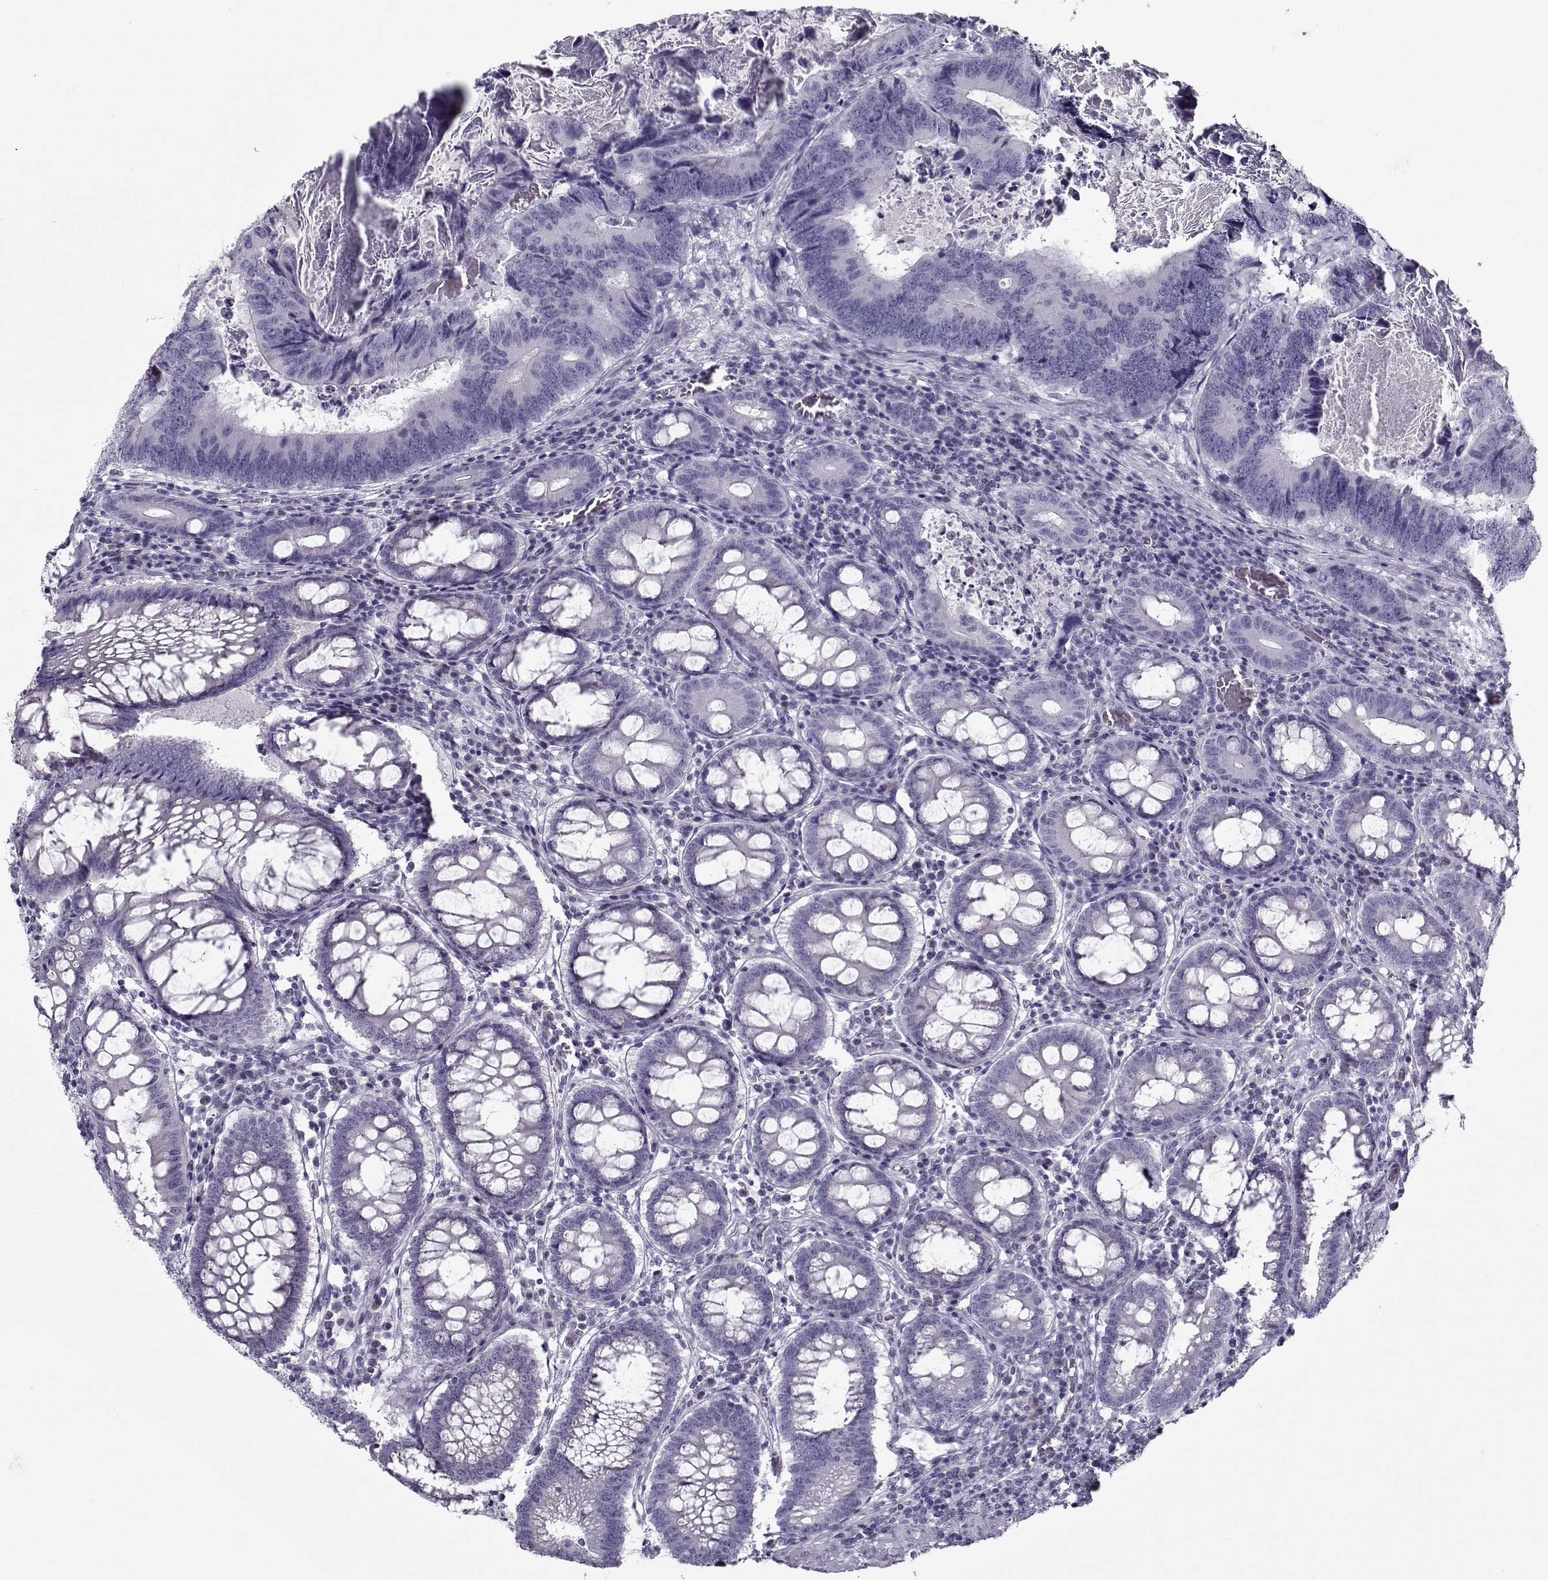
{"staining": {"intensity": "negative", "quantity": "none", "location": "none"}, "tissue": "colorectal cancer", "cell_type": "Tumor cells", "image_type": "cancer", "snomed": [{"axis": "morphology", "description": "Adenocarcinoma, NOS"}, {"axis": "topography", "description": "Colon"}], "caption": "Human adenocarcinoma (colorectal) stained for a protein using immunohistochemistry reveals no positivity in tumor cells.", "gene": "GAGE2A", "patient": {"sex": "female", "age": 82}}